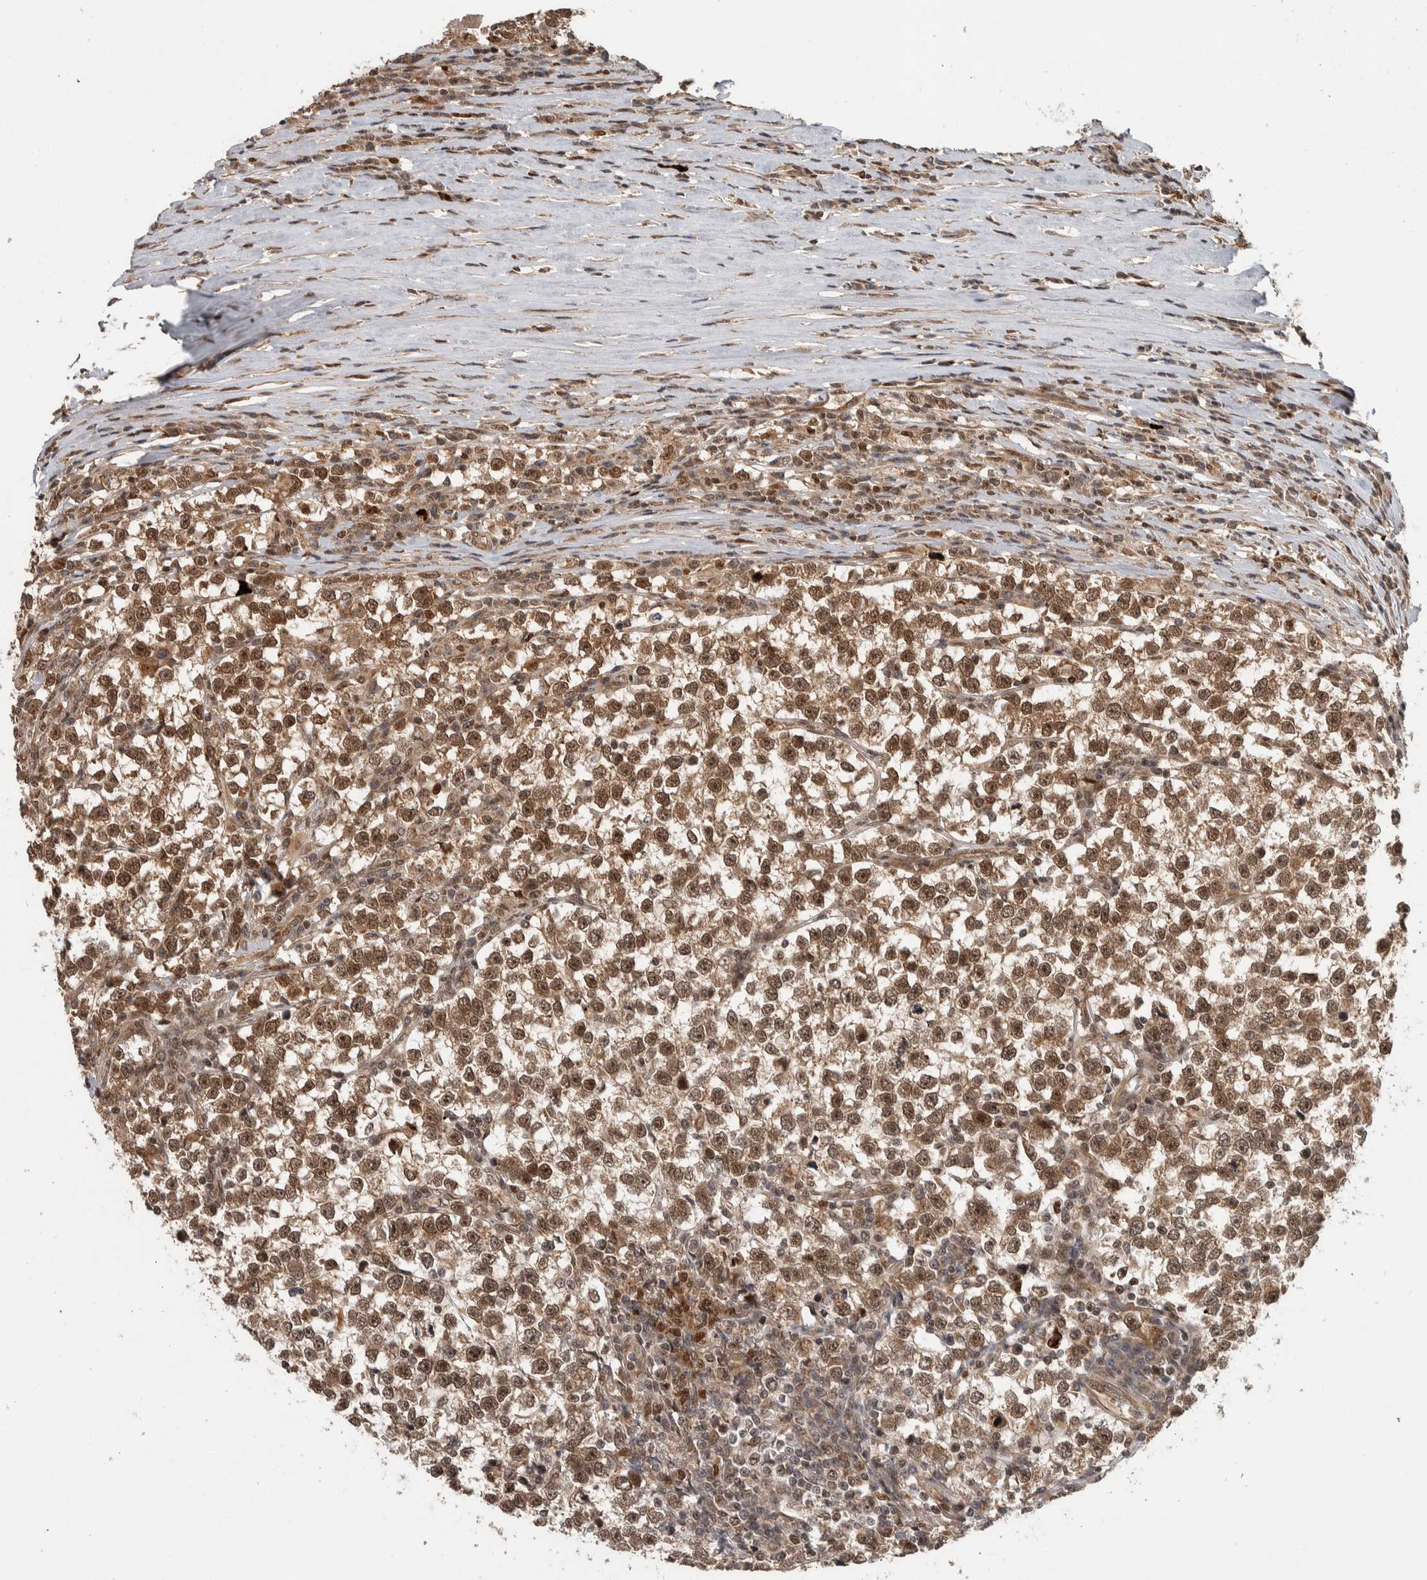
{"staining": {"intensity": "moderate", "quantity": ">75%", "location": "nuclear"}, "tissue": "testis cancer", "cell_type": "Tumor cells", "image_type": "cancer", "snomed": [{"axis": "morphology", "description": "Normal tissue, NOS"}, {"axis": "morphology", "description": "Seminoma, NOS"}, {"axis": "topography", "description": "Testis"}], "caption": "Immunohistochemistry (IHC) histopathology image of neoplastic tissue: human testis cancer (seminoma) stained using IHC shows medium levels of moderate protein expression localized specifically in the nuclear of tumor cells, appearing as a nuclear brown color.", "gene": "RPS6KA4", "patient": {"sex": "male", "age": 43}}